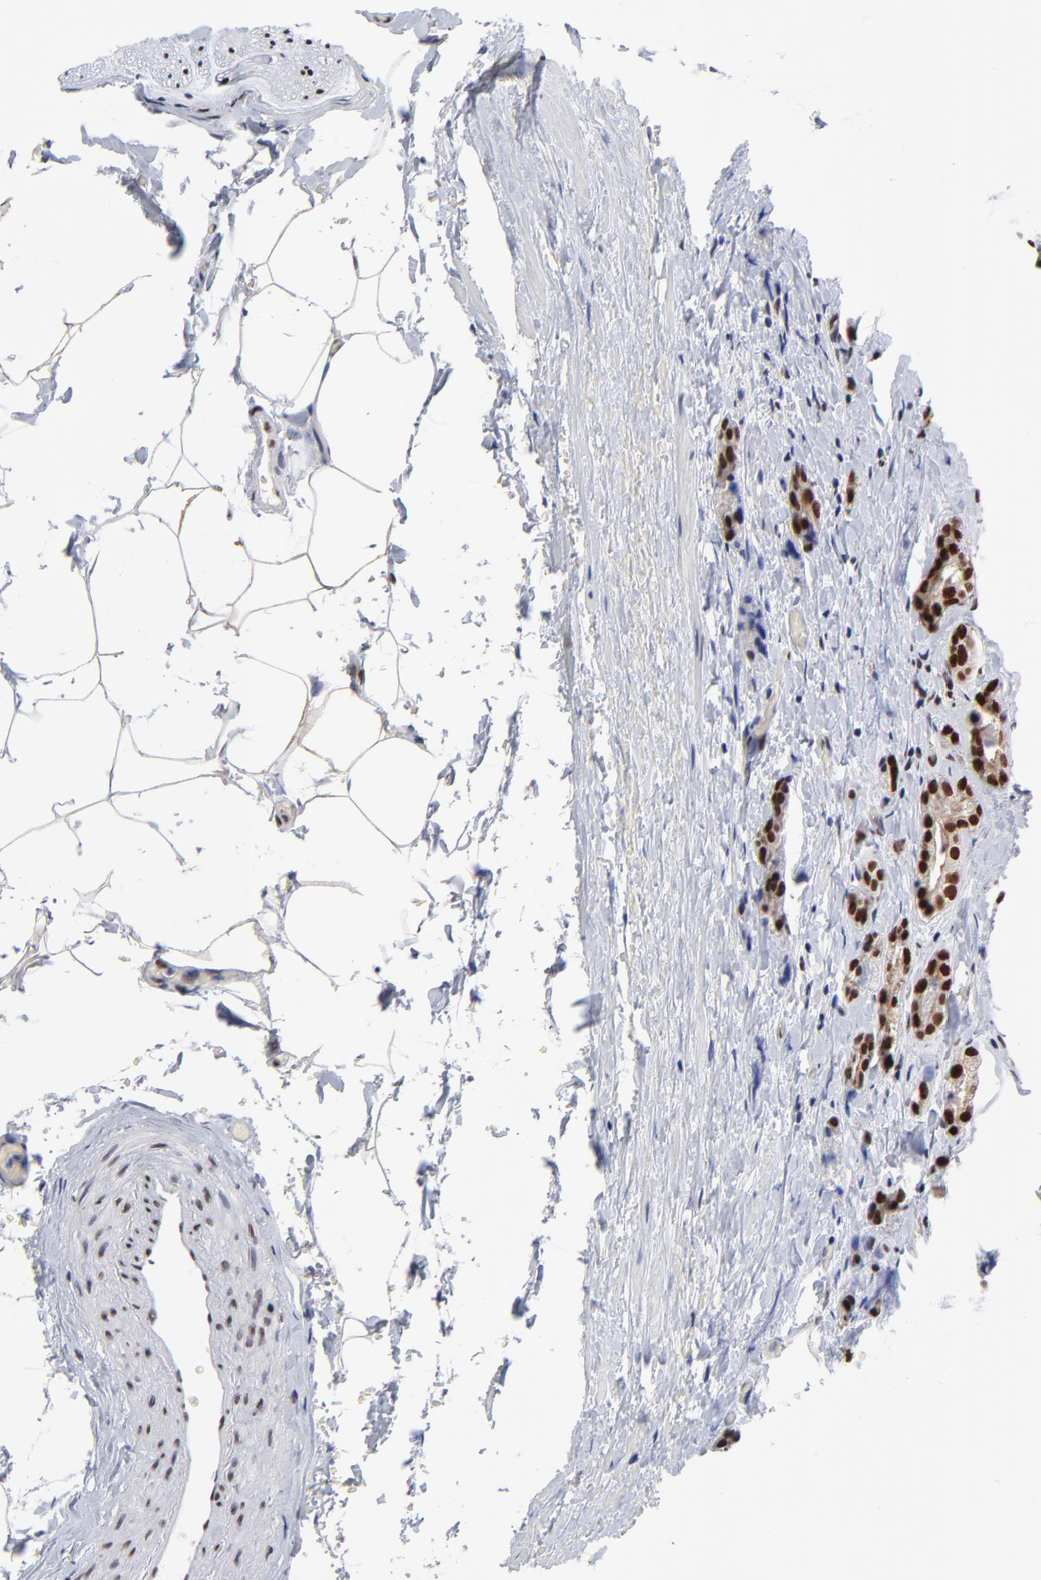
{"staining": {"intensity": "strong", "quantity": ">75%", "location": "nuclear"}, "tissue": "prostate cancer", "cell_type": "Tumor cells", "image_type": "cancer", "snomed": [{"axis": "morphology", "description": "Adenocarcinoma, Medium grade"}, {"axis": "topography", "description": "Prostate"}], "caption": "Protein staining of medium-grade adenocarcinoma (prostate) tissue reveals strong nuclear positivity in about >75% of tumor cells.", "gene": "ZMYM3", "patient": {"sex": "male", "age": 59}}